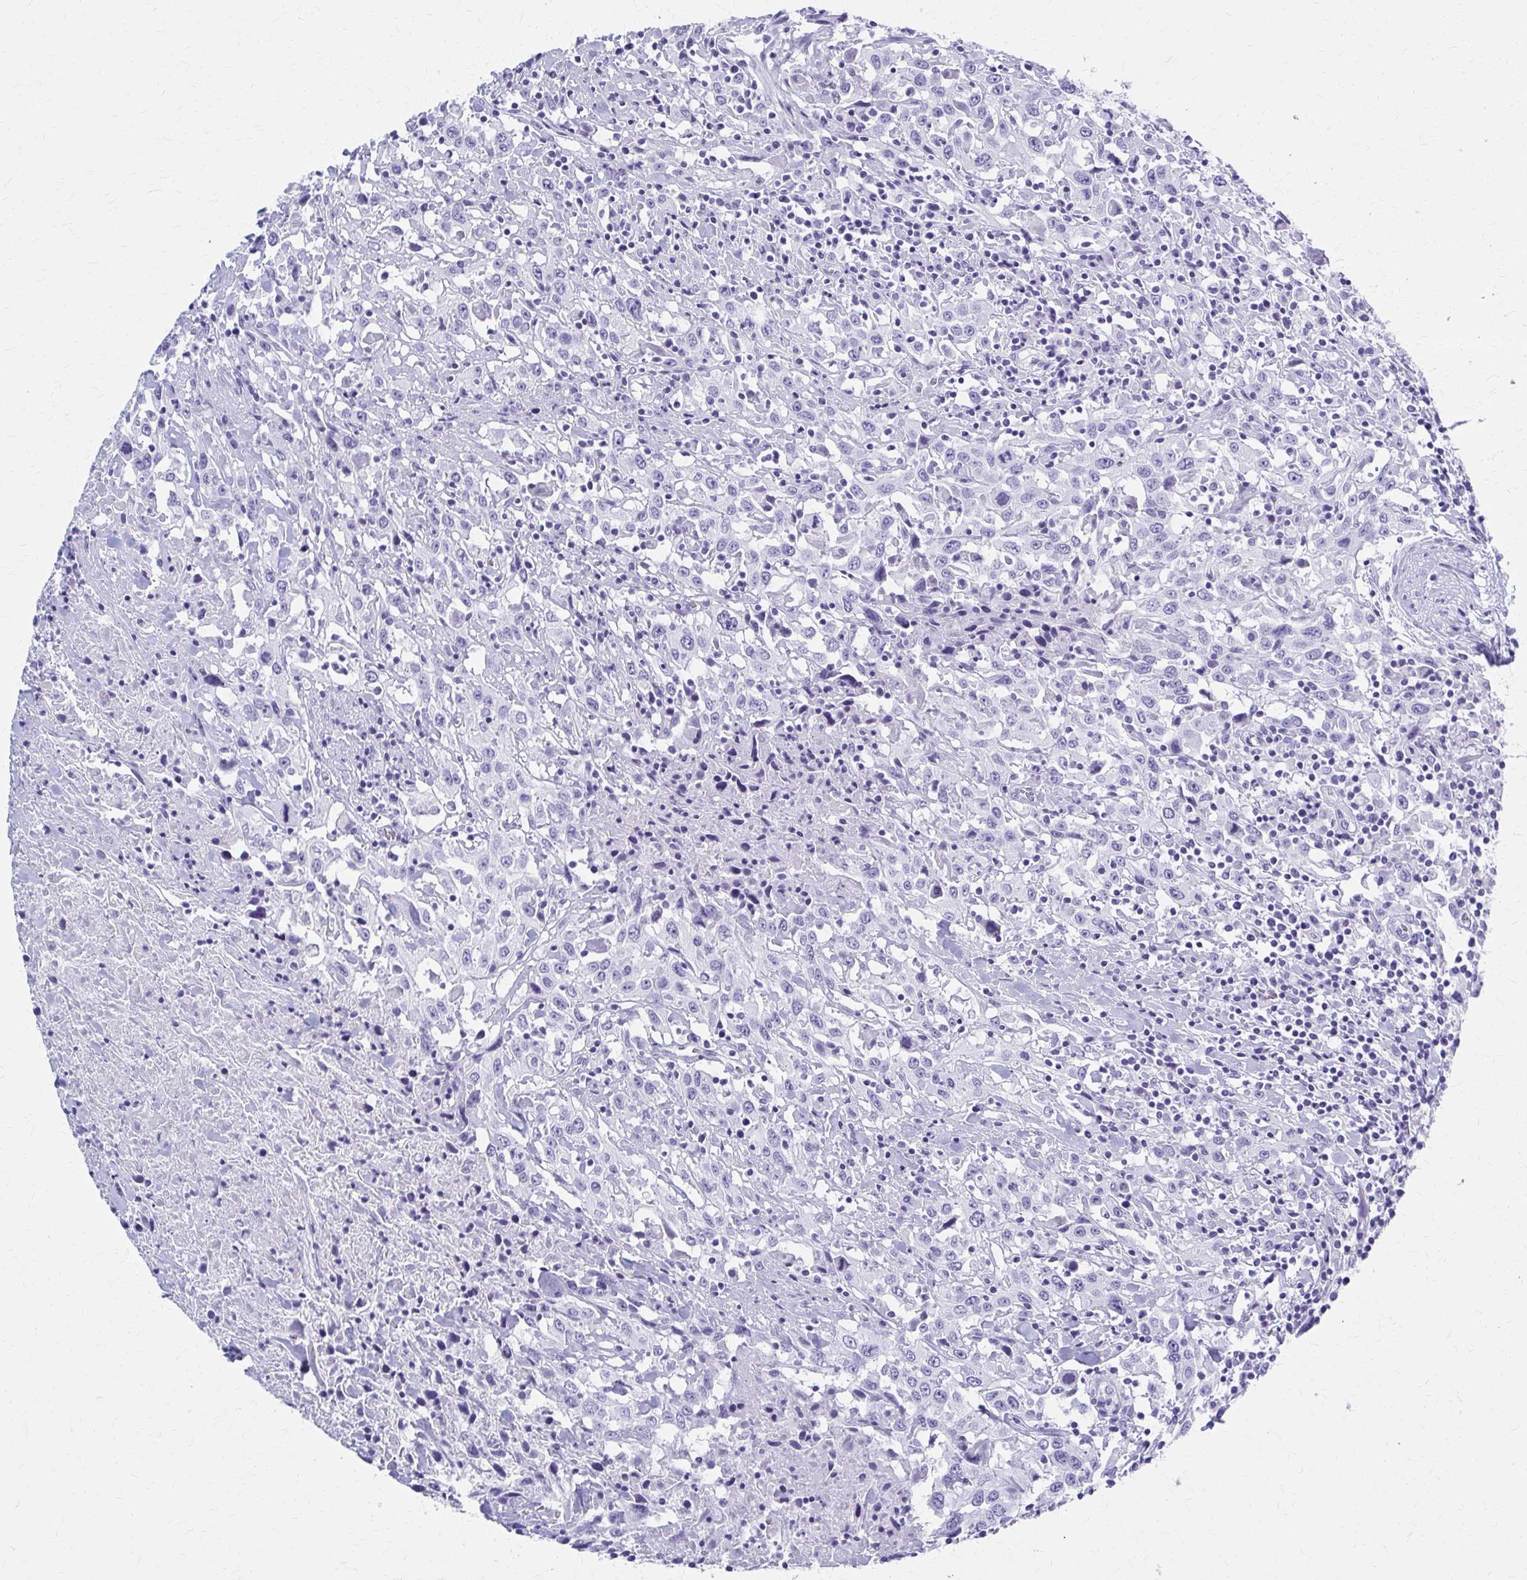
{"staining": {"intensity": "negative", "quantity": "none", "location": "none"}, "tissue": "urothelial cancer", "cell_type": "Tumor cells", "image_type": "cancer", "snomed": [{"axis": "morphology", "description": "Urothelial carcinoma, High grade"}, {"axis": "topography", "description": "Urinary bladder"}], "caption": "A micrograph of urothelial cancer stained for a protein demonstrates no brown staining in tumor cells. (Stains: DAB (3,3'-diaminobenzidine) immunohistochemistry with hematoxylin counter stain, Microscopy: brightfield microscopy at high magnification).", "gene": "CELF5", "patient": {"sex": "male", "age": 61}}